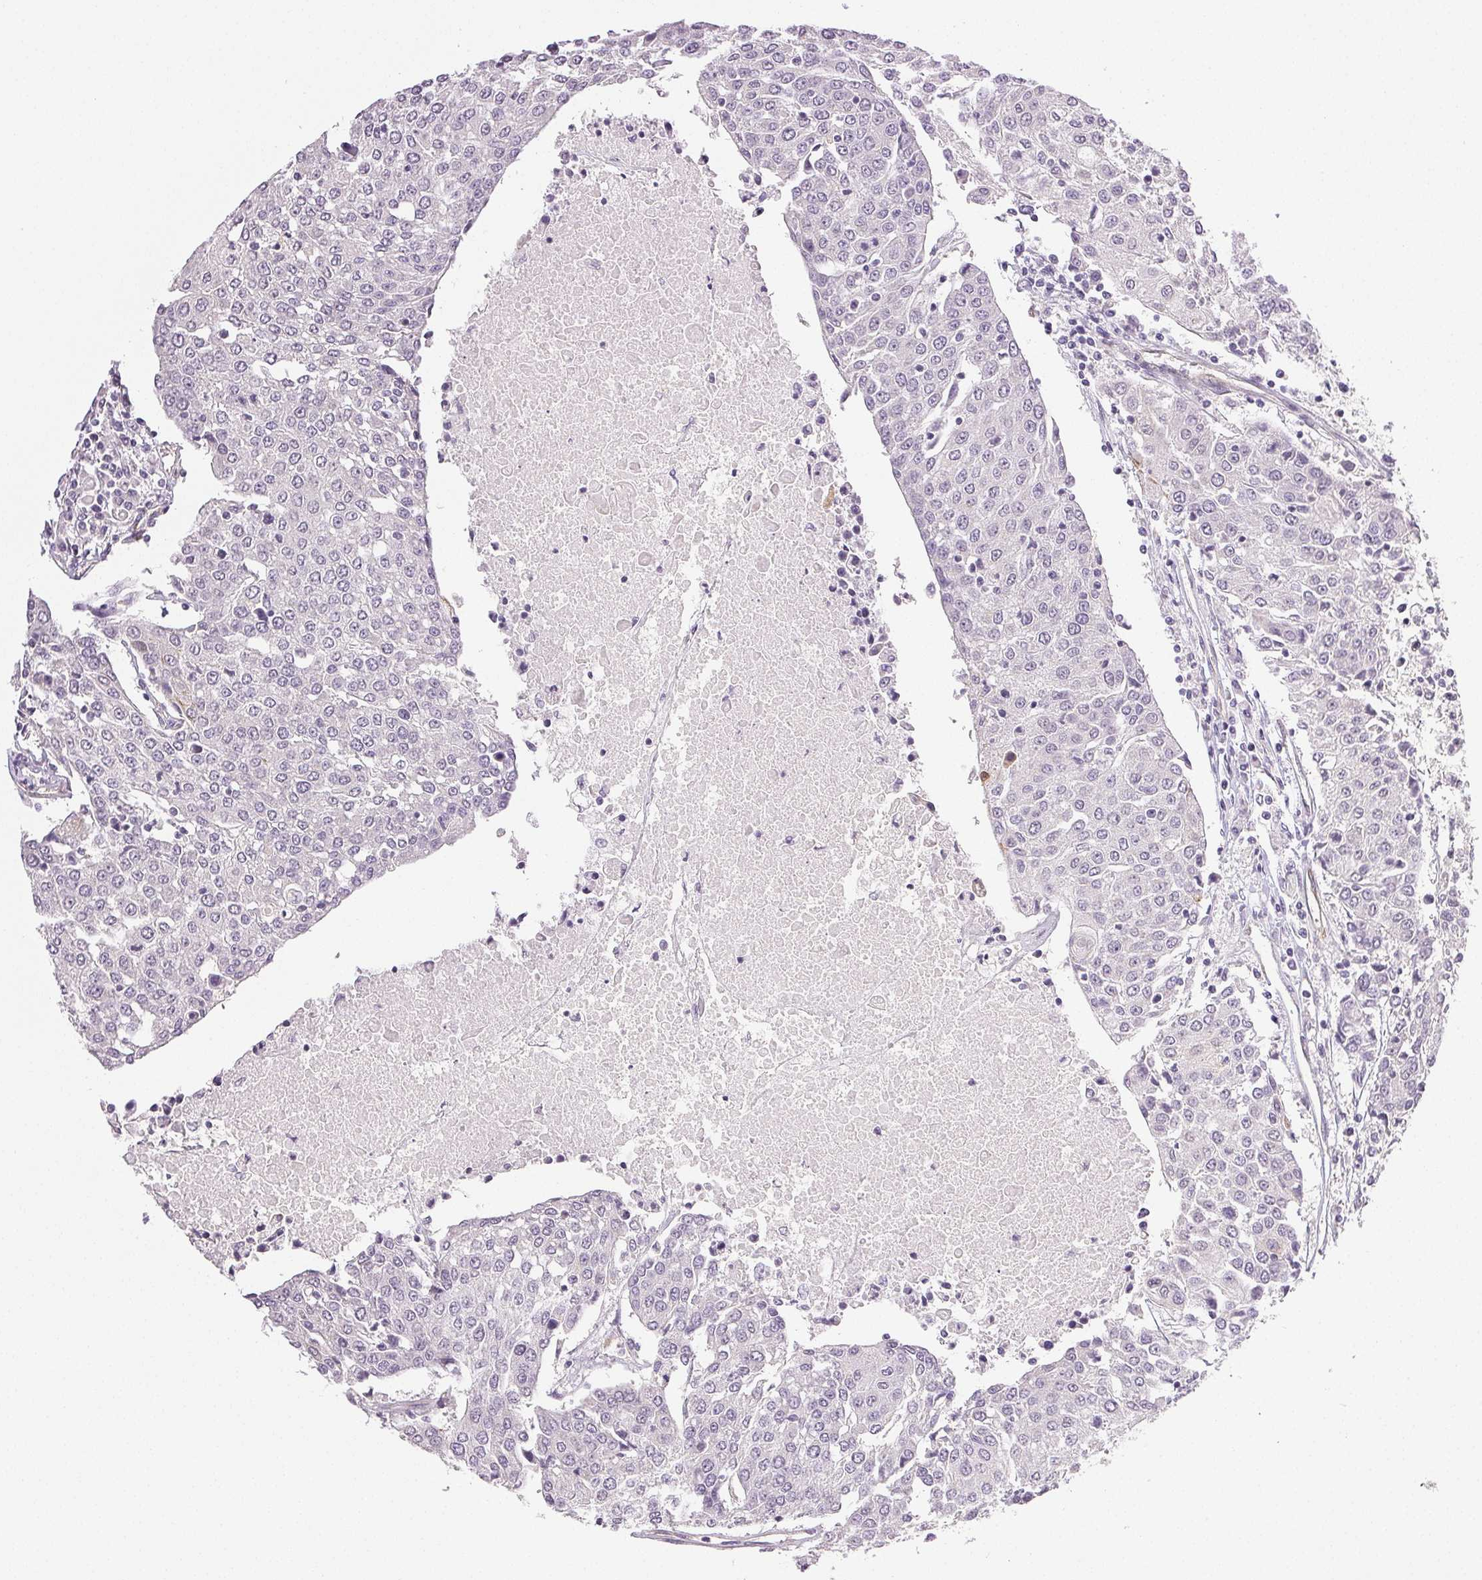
{"staining": {"intensity": "negative", "quantity": "none", "location": "none"}, "tissue": "urothelial cancer", "cell_type": "Tumor cells", "image_type": "cancer", "snomed": [{"axis": "morphology", "description": "Urothelial carcinoma, High grade"}, {"axis": "topography", "description": "Urinary bladder"}], "caption": "Urothelial carcinoma (high-grade) was stained to show a protein in brown. There is no significant expression in tumor cells. Nuclei are stained in blue.", "gene": "PLCB1", "patient": {"sex": "female", "age": 85}}